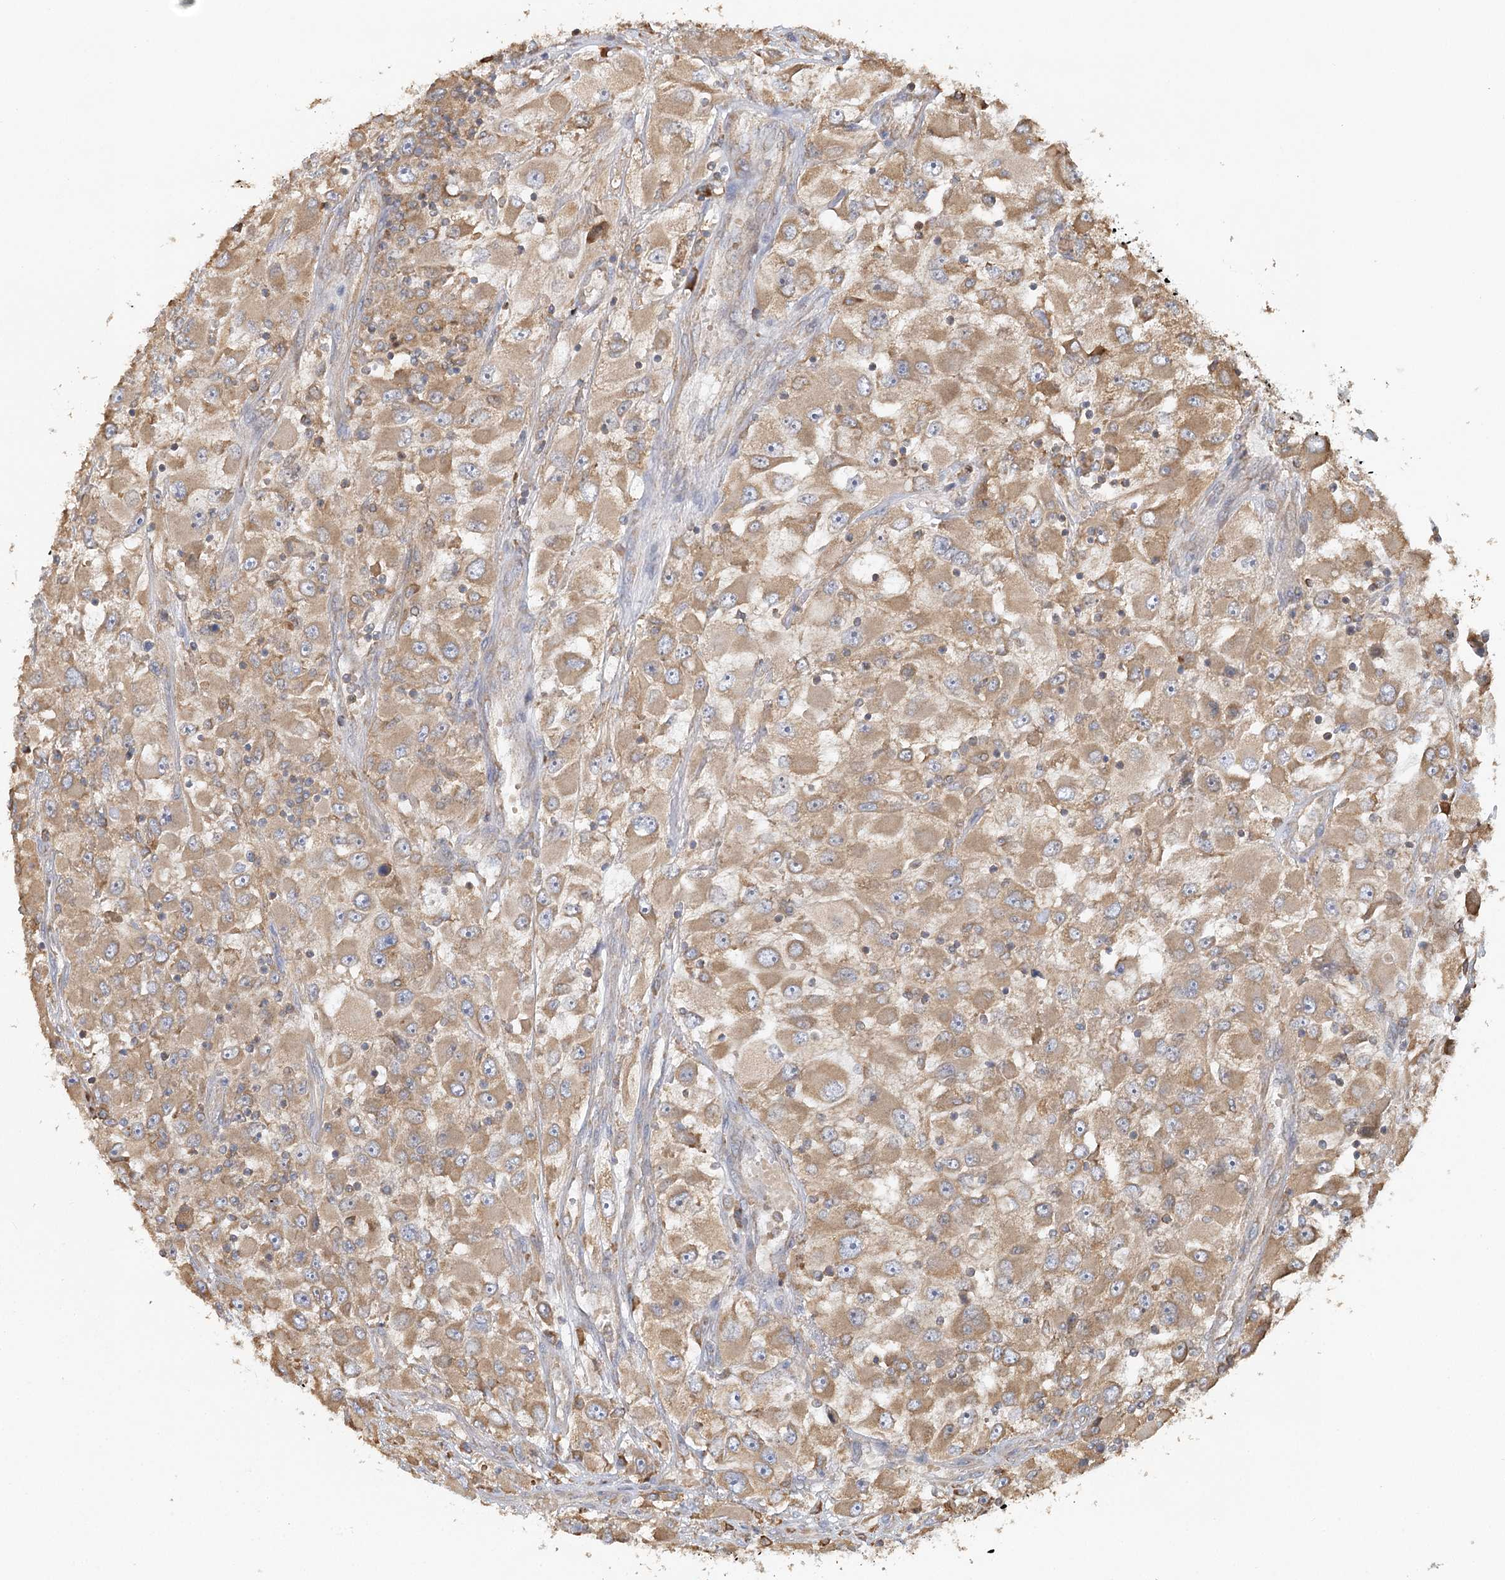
{"staining": {"intensity": "moderate", "quantity": ">75%", "location": "cytoplasmic/membranous"}, "tissue": "renal cancer", "cell_type": "Tumor cells", "image_type": "cancer", "snomed": [{"axis": "morphology", "description": "Adenocarcinoma, NOS"}, {"axis": "topography", "description": "Kidney"}], "caption": "Renal cancer (adenocarcinoma) stained for a protein (brown) displays moderate cytoplasmic/membranous positive expression in approximately >75% of tumor cells.", "gene": "ACAP2", "patient": {"sex": "female", "age": 52}}